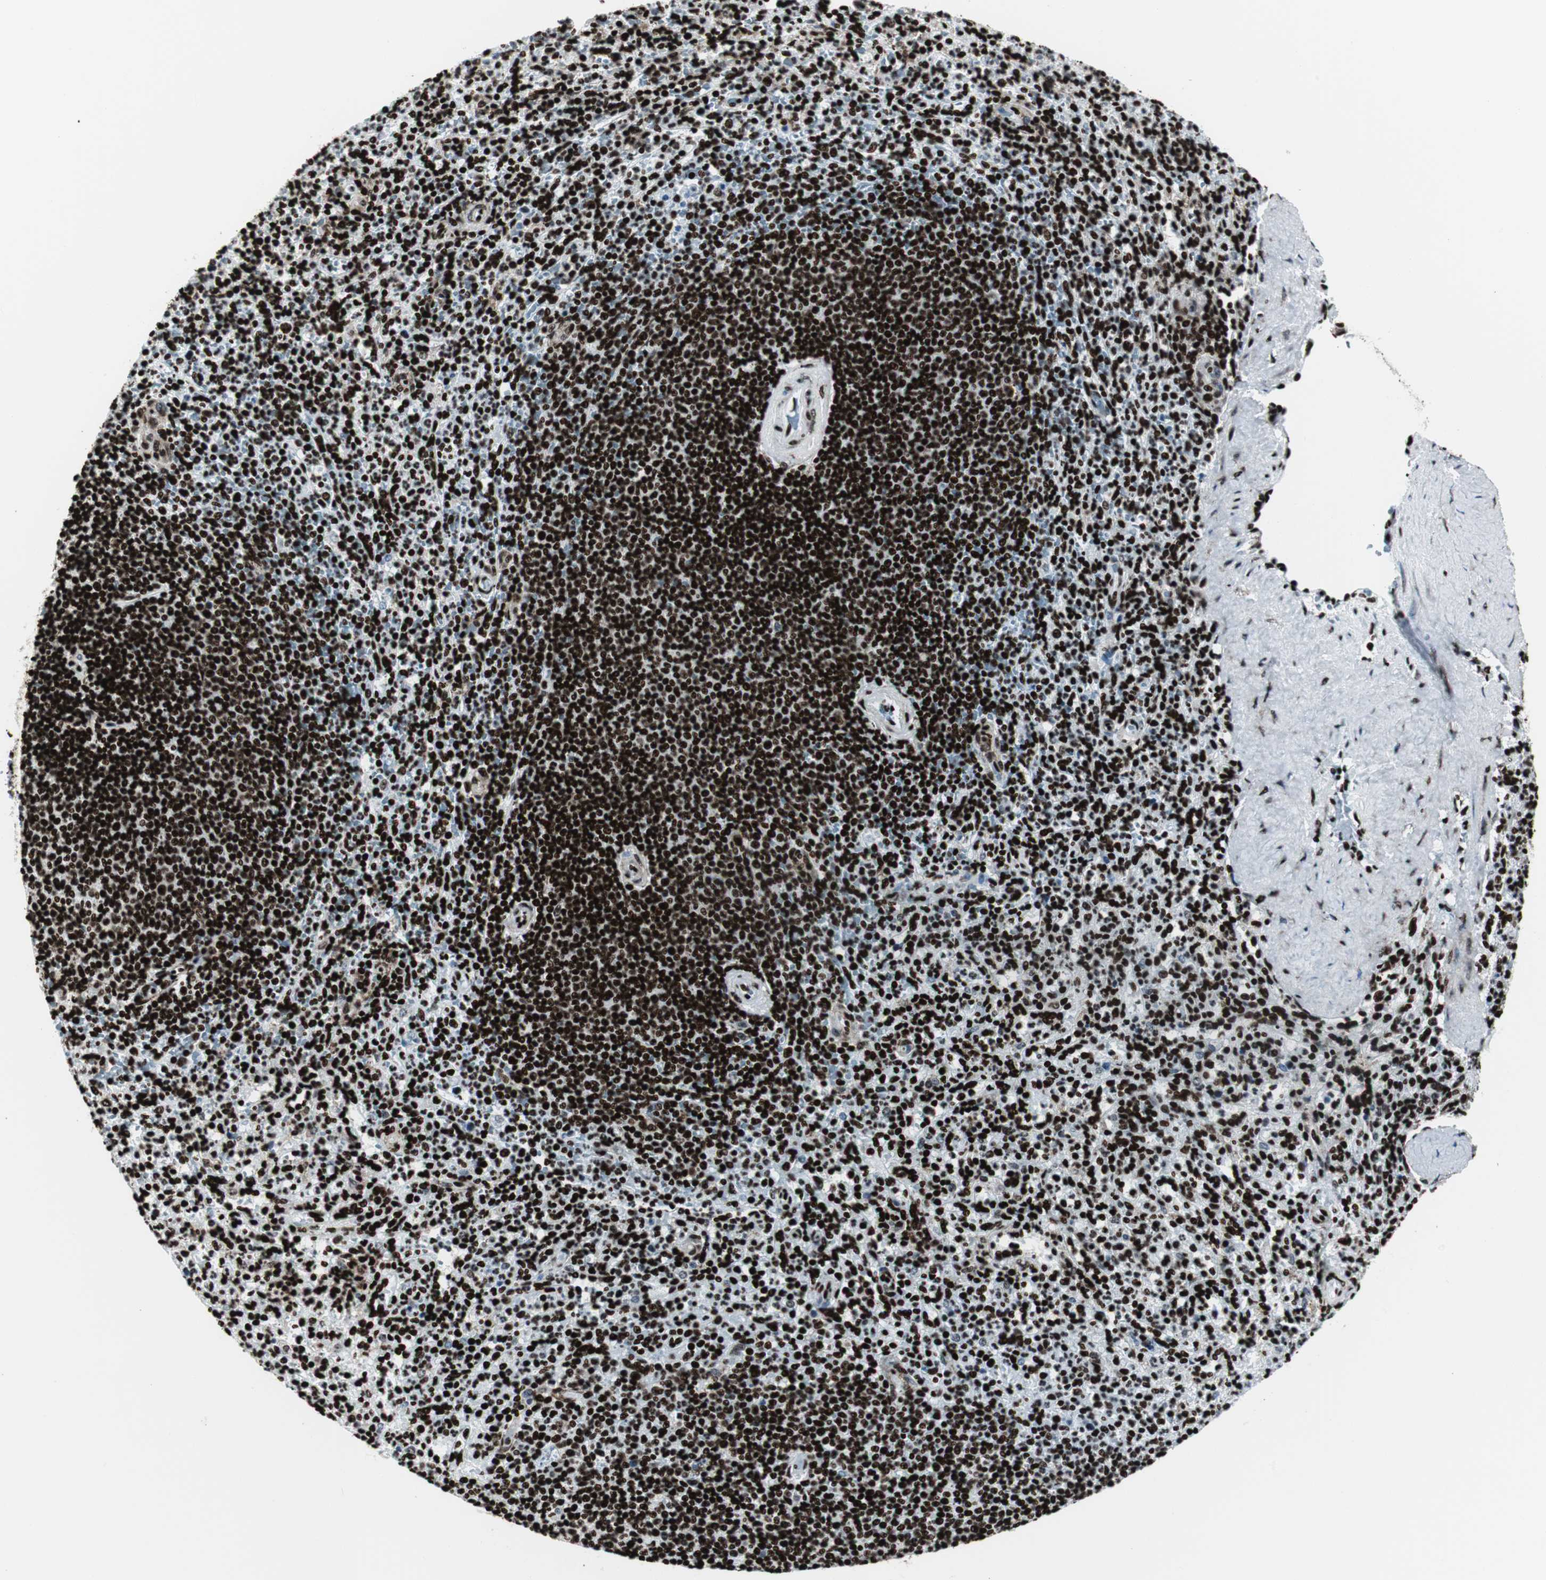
{"staining": {"intensity": "strong", "quantity": ">75%", "location": "nuclear"}, "tissue": "spleen", "cell_type": "Cells in red pulp", "image_type": "normal", "snomed": [{"axis": "morphology", "description": "Normal tissue, NOS"}, {"axis": "topography", "description": "Spleen"}], "caption": "Normal spleen shows strong nuclear expression in approximately >75% of cells in red pulp.", "gene": "NCL", "patient": {"sex": "male", "age": 36}}